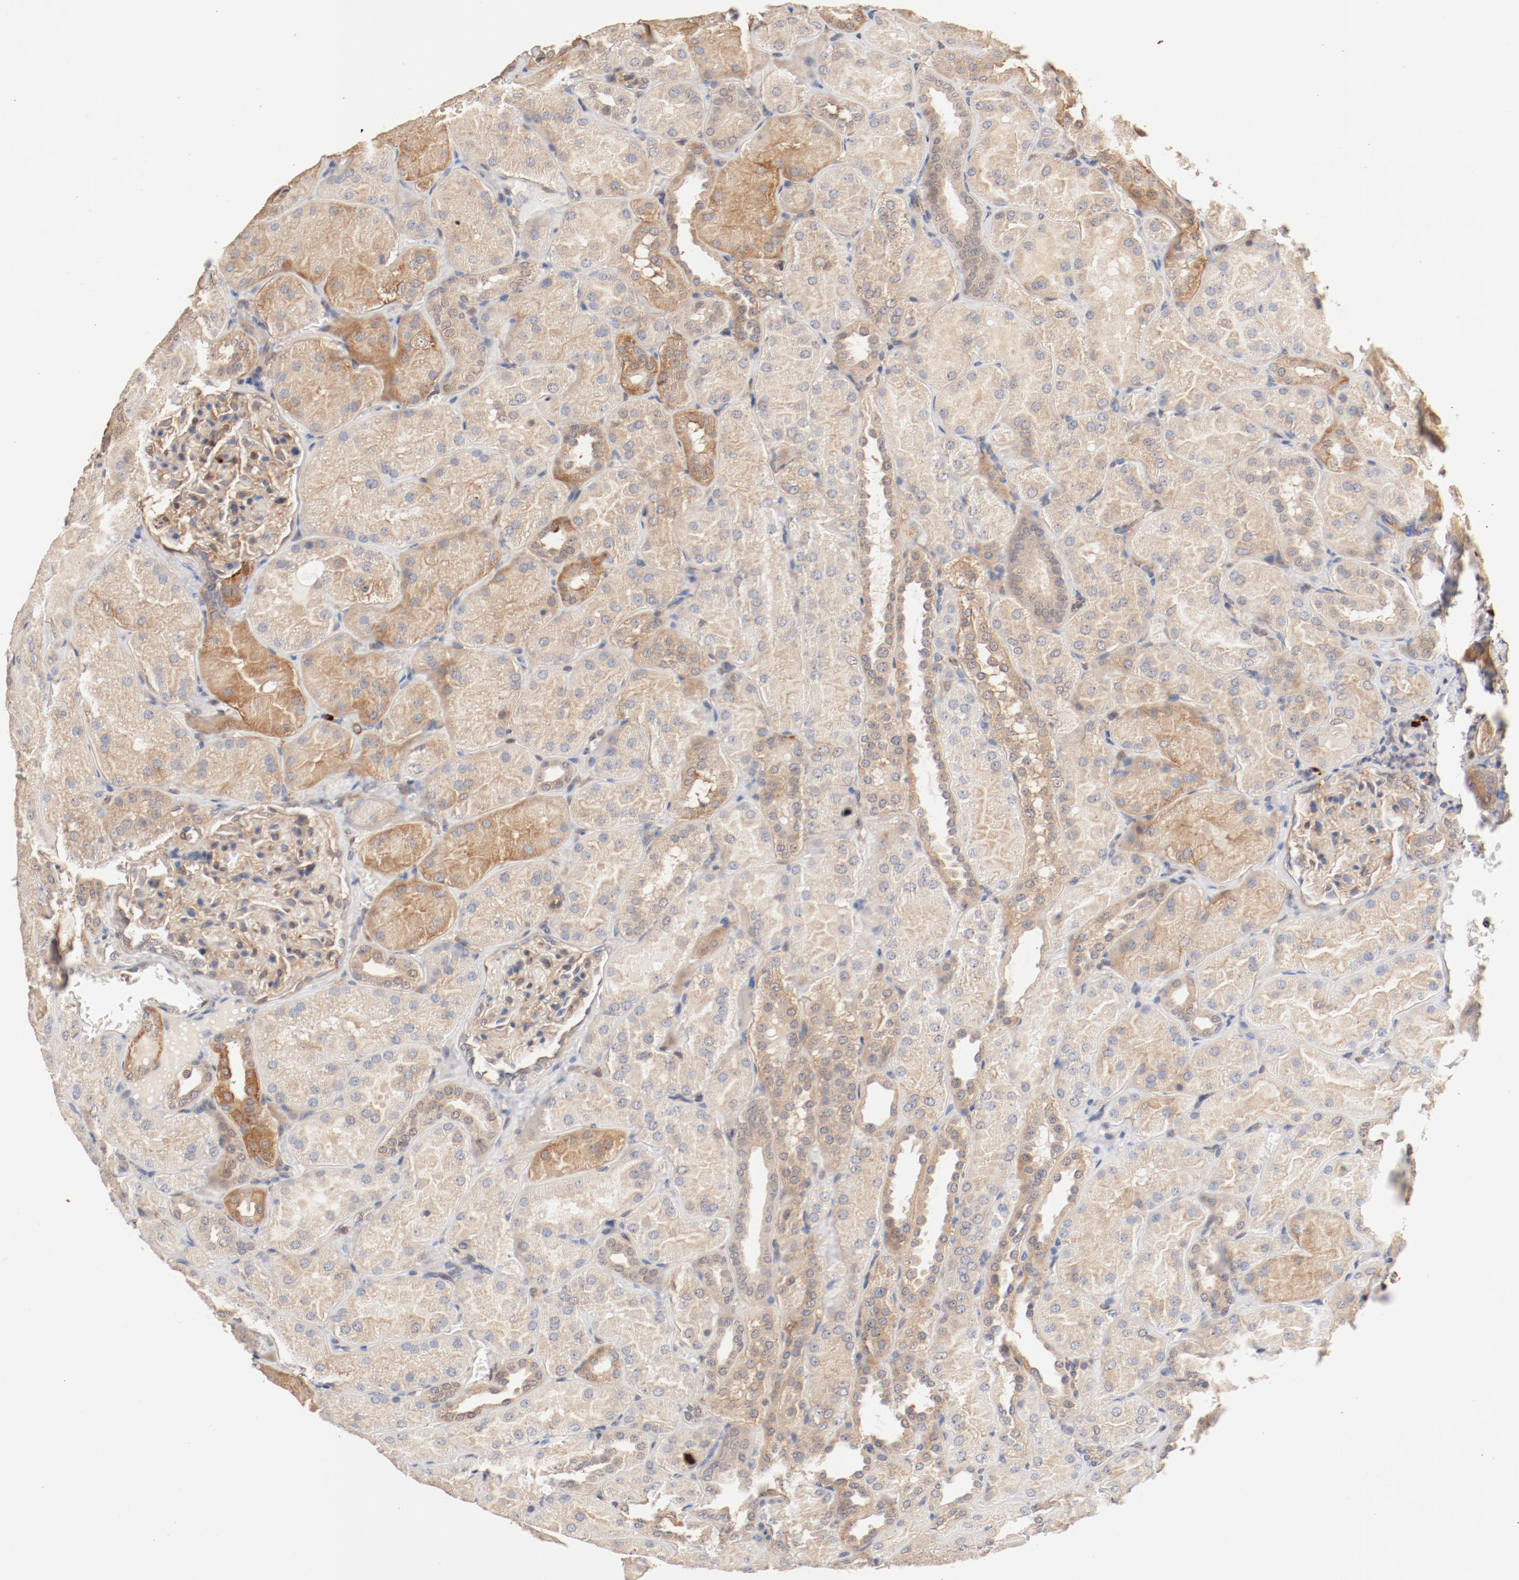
{"staining": {"intensity": "weak", "quantity": "25%-75%", "location": "cytoplasmic/membranous"}, "tissue": "kidney", "cell_type": "Cells in glomeruli", "image_type": "normal", "snomed": [{"axis": "morphology", "description": "Normal tissue, NOS"}, {"axis": "topography", "description": "Kidney"}], "caption": "Protein expression analysis of unremarkable human kidney reveals weak cytoplasmic/membranous positivity in about 25%-75% of cells in glomeruli.", "gene": "UBE2J1", "patient": {"sex": "male", "age": 28}}